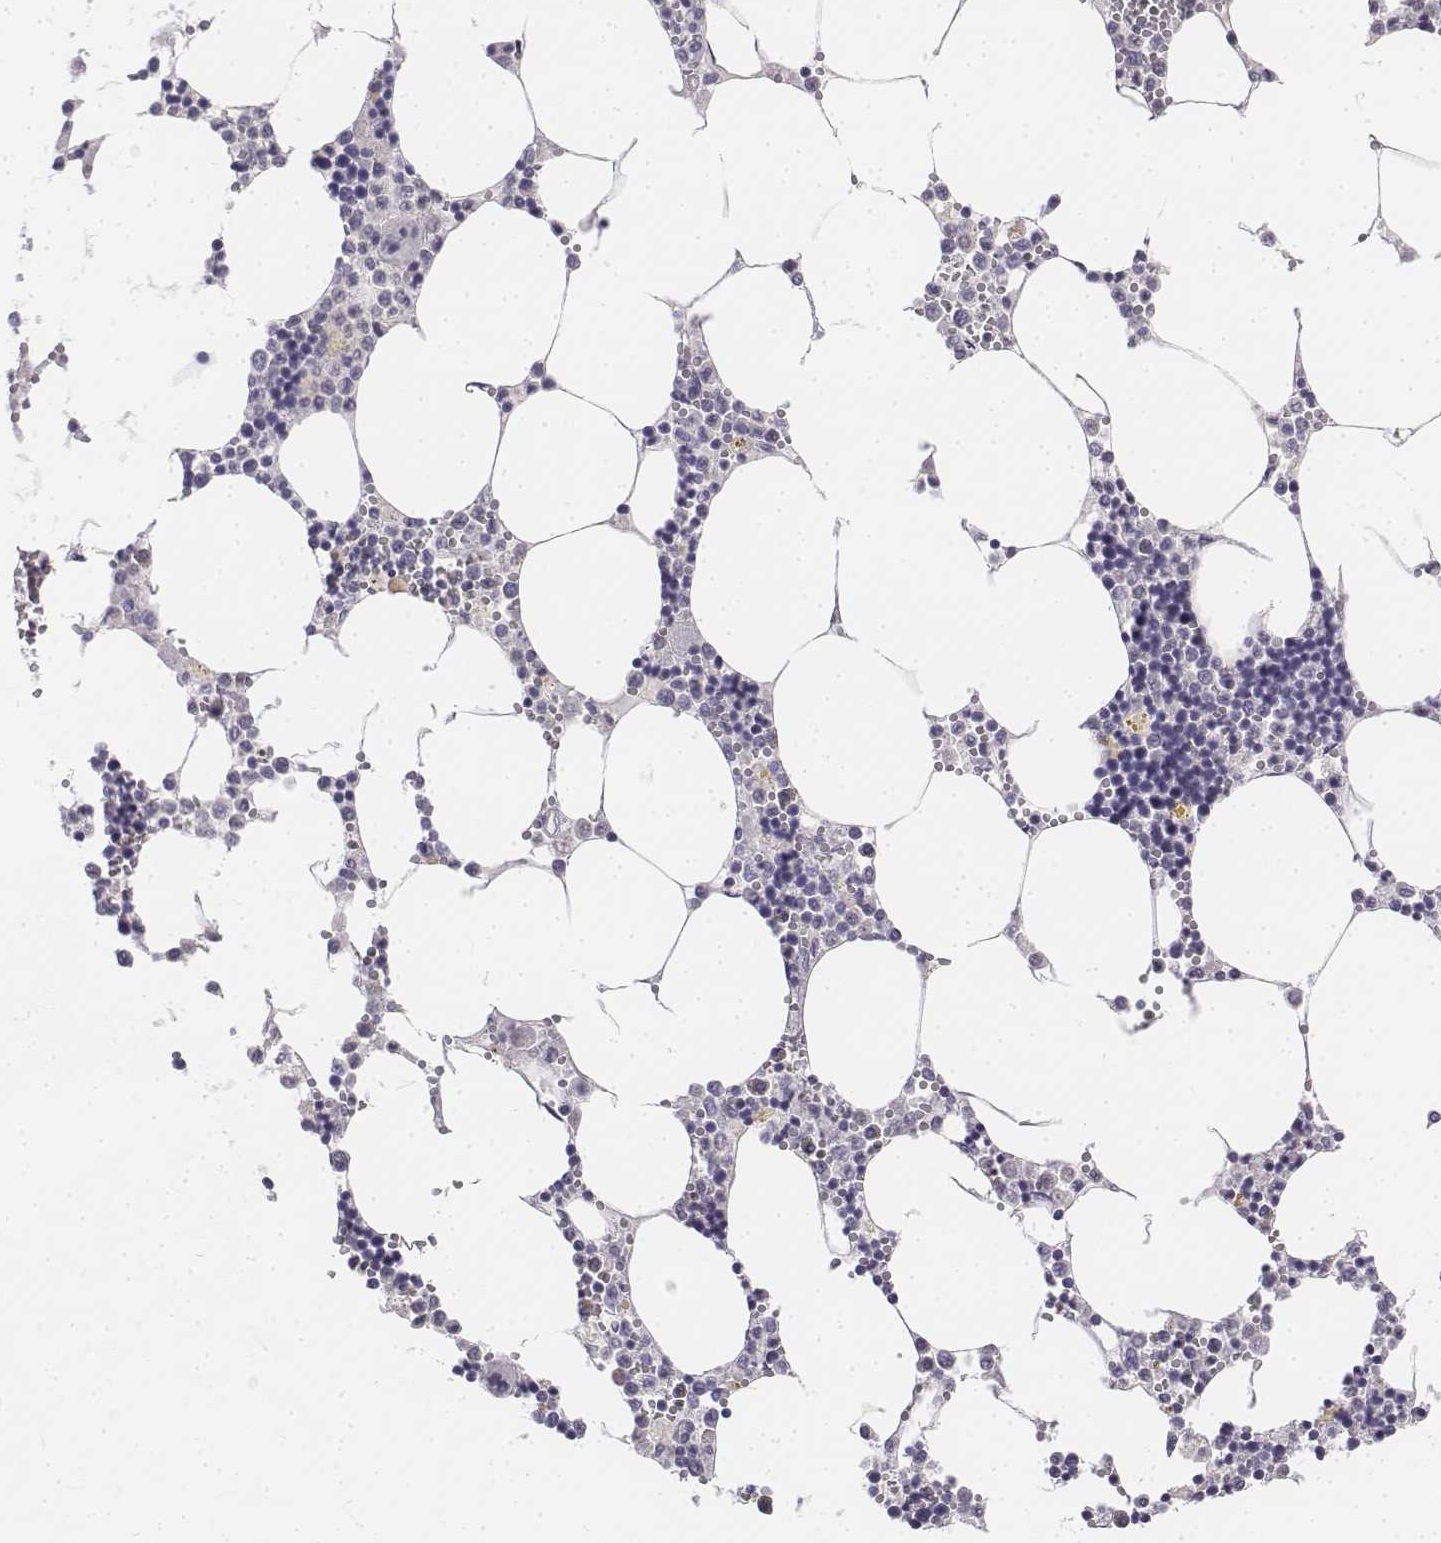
{"staining": {"intensity": "negative", "quantity": "none", "location": "none"}, "tissue": "bone marrow", "cell_type": "Hematopoietic cells", "image_type": "normal", "snomed": [{"axis": "morphology", "description": "Normal tissue, NOS"}, {"axis": "topography", "description": "Bone marrow"}], "caption": "Immunohistochemistry (IHC) of unremarkable bone marrow demonstrates no expression in hematopoietic cells. (DAB (3,3'-diaminobenzidine) IHC visualized using brightfield microscopy, high magnification).", "gene": "UCN2", "patient": {"sex": "male", "age": 54}}